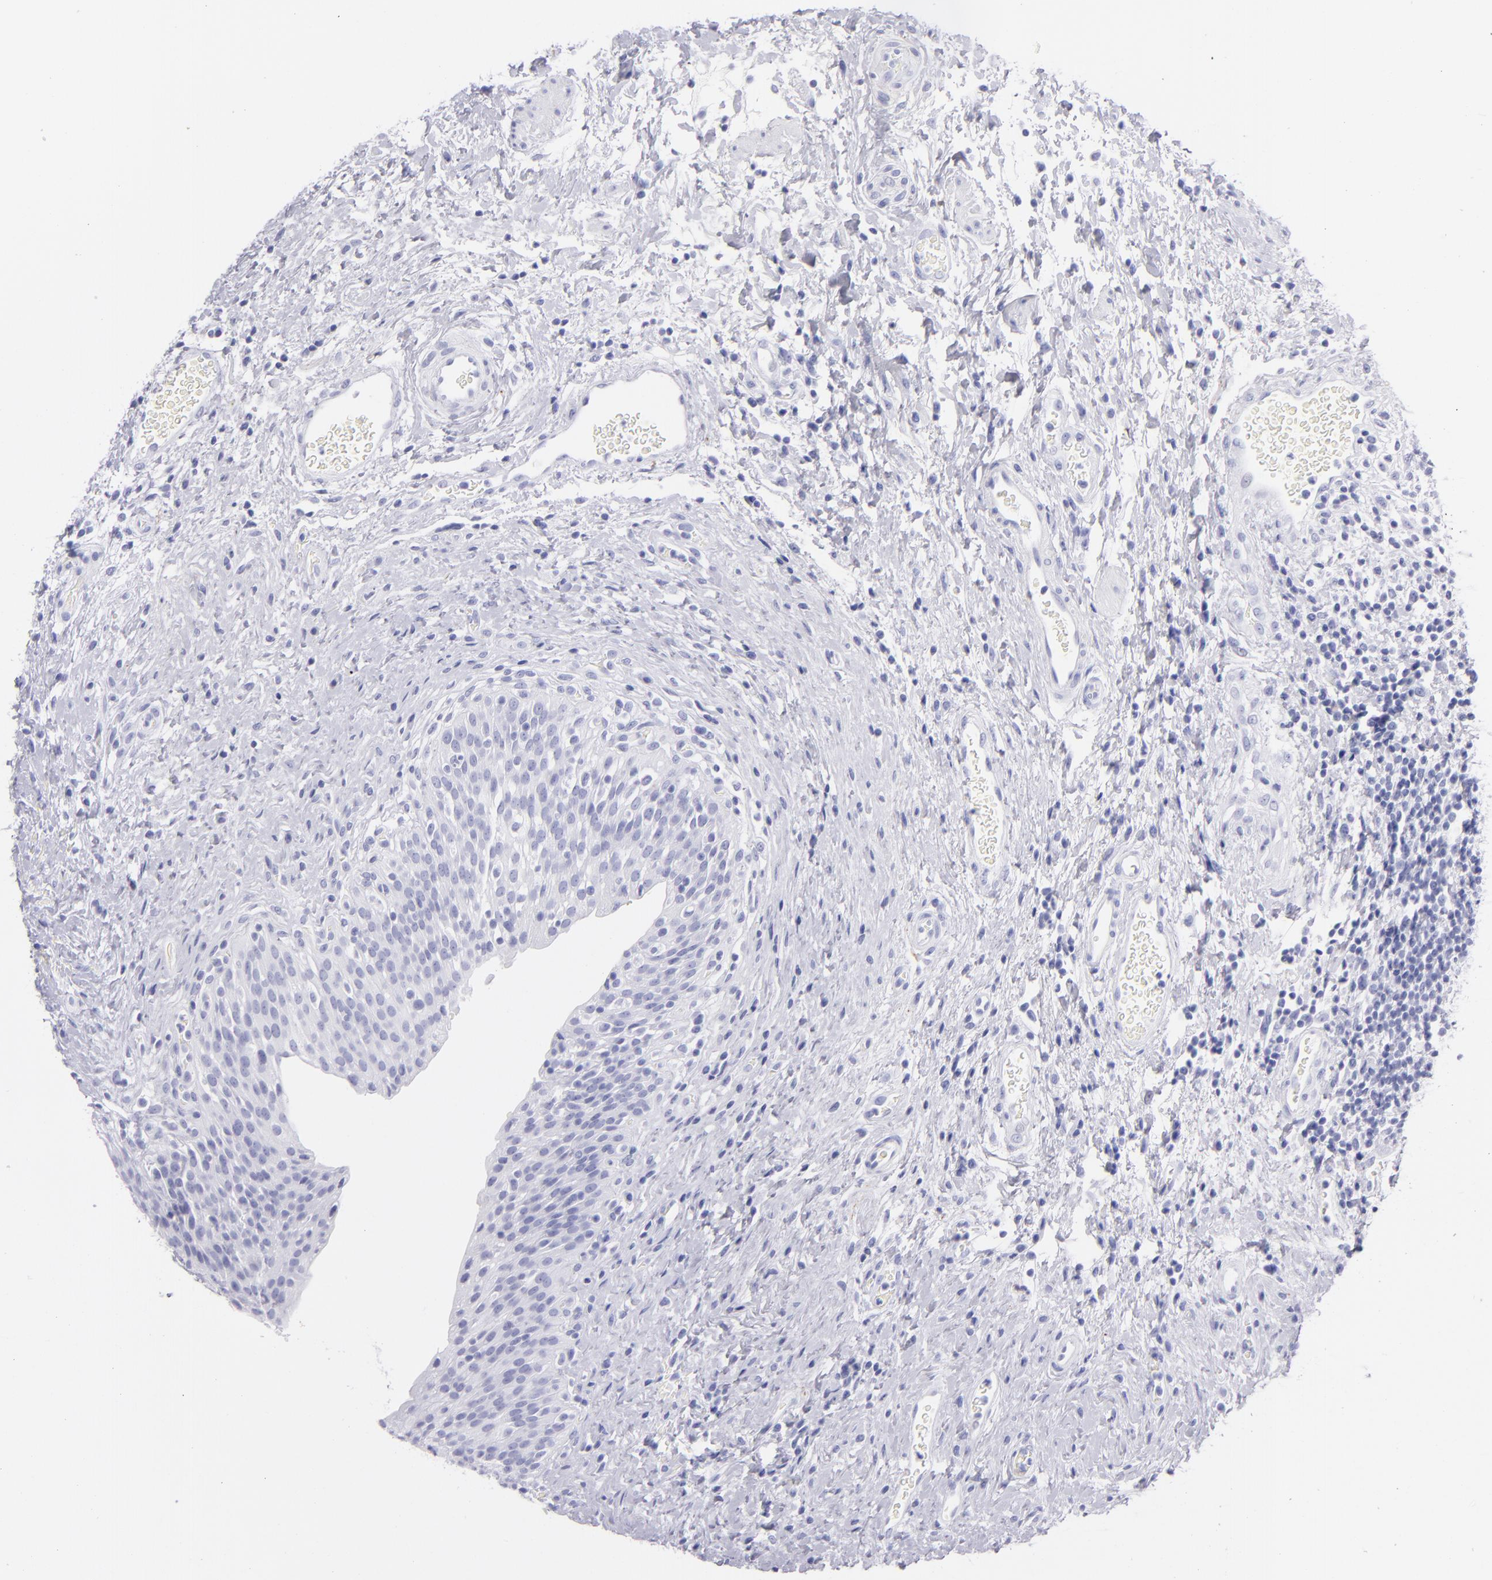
{"staining": {"intensity": "negative", "quantity": "none", "location": "none"}, "tissue": "urinary bladder", "cell_type": "Urothelial cells", "image_type": "normal", "snomed": [{"axis": "morphology", "description": "Normal tissue, NOS"}, {"axis": "topography", "description": "Urinary bladder"}], "caption": "An immunohistochemistry (IHC) histopathology image of benign urinary bladder is shown. There is no staining in urothelial cells of urinary bladder.", "gene": "PRPH", "patient": {"sex": "male", "age": 51}}